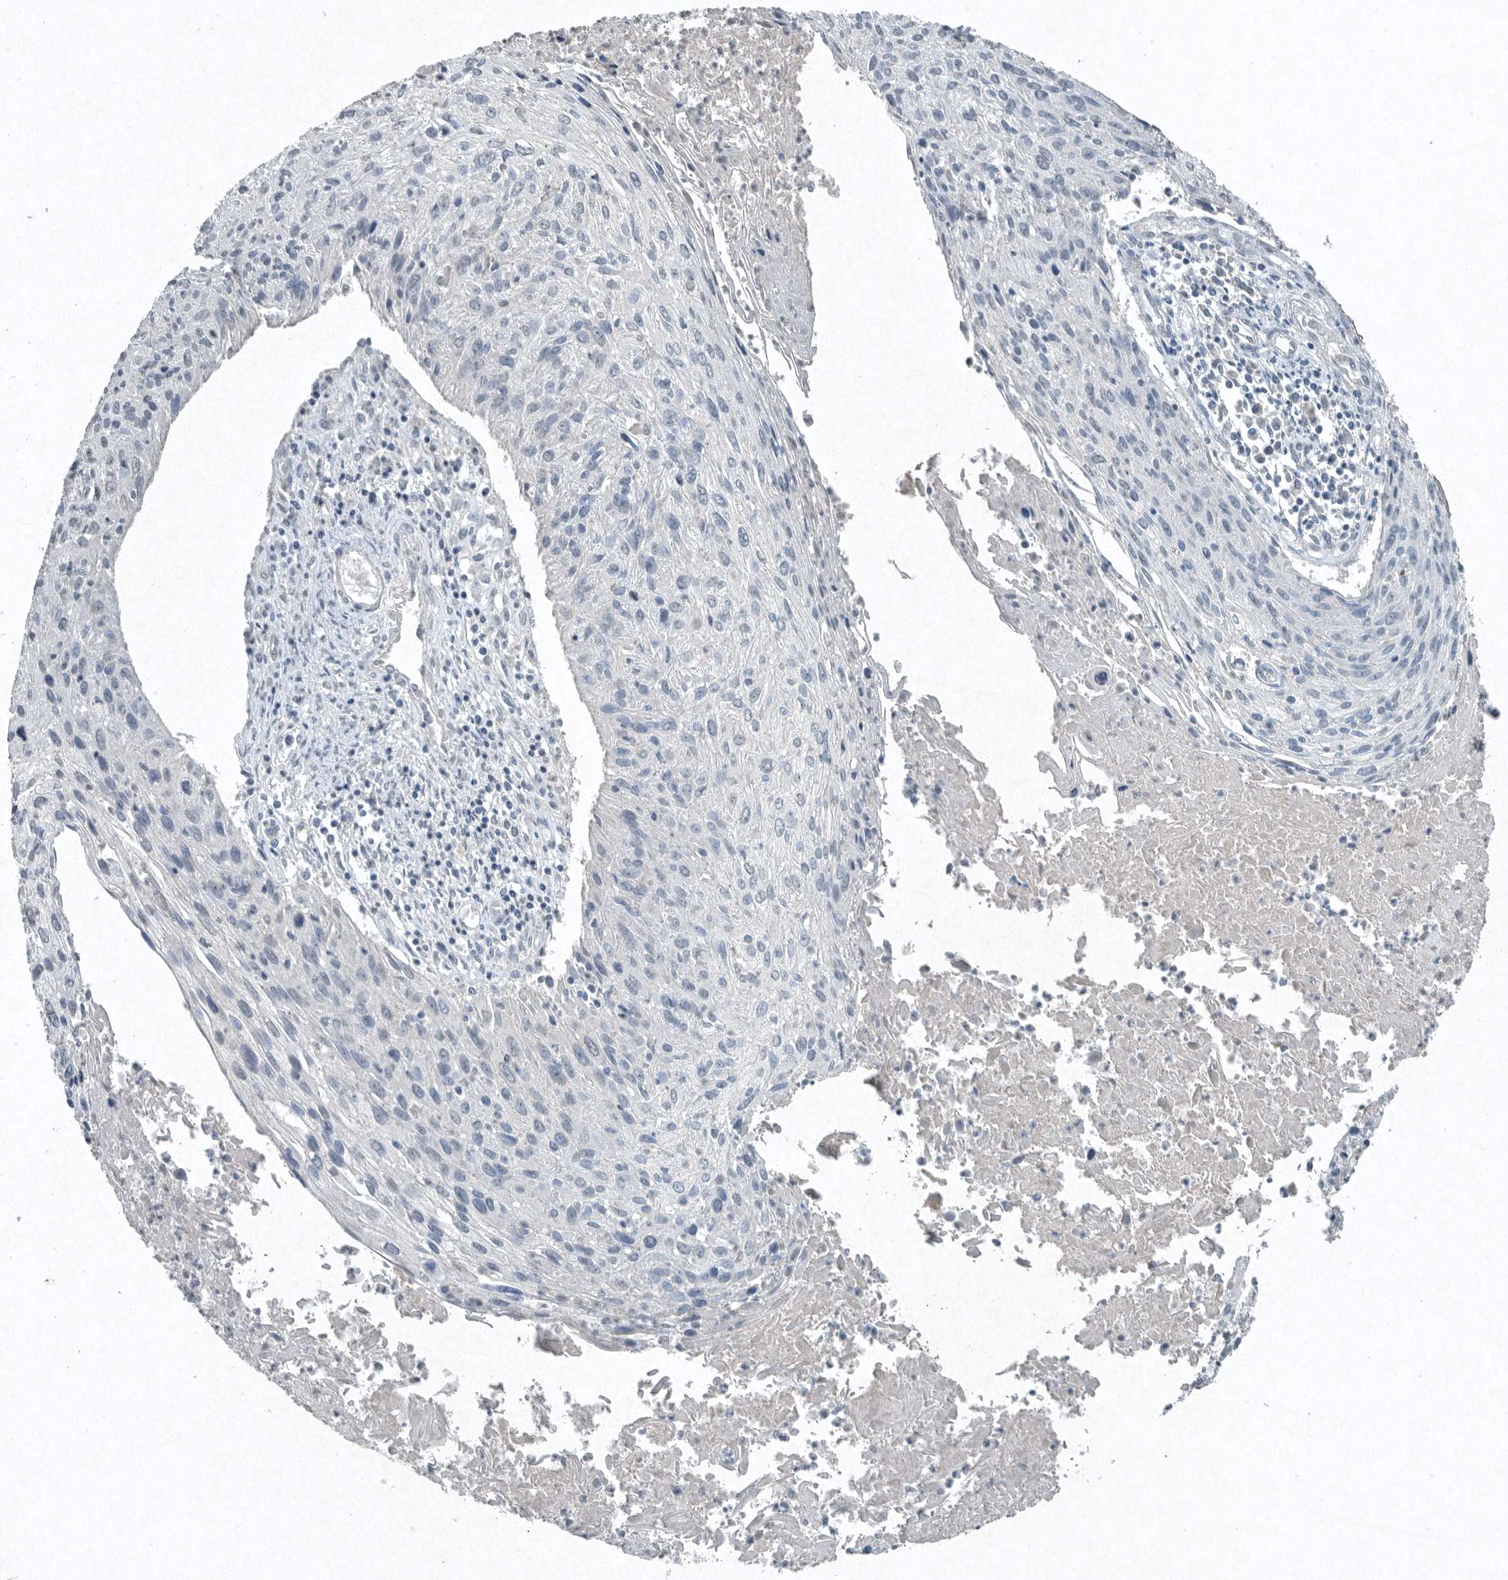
{"staining": {"intensity": "negative", "quantity": "none", "location": "none"}, "tissue": "cervical cancer", "cell_type": "Tumor cells", "image_type": "cancer", "snomed": [{"axis": "morphology", "description": "Squamous cell carcinoma, NOS"}, {"axis": "topography", "description": "Cervix"}], "caption": "This is an immunohistochemistry (IHC) histopathology image of cervical cancer (squamous cell carcinoma). There is no positivity in tumor cells.", "gene": "IL20", "patient": {"sex": "female", "age": 51}}